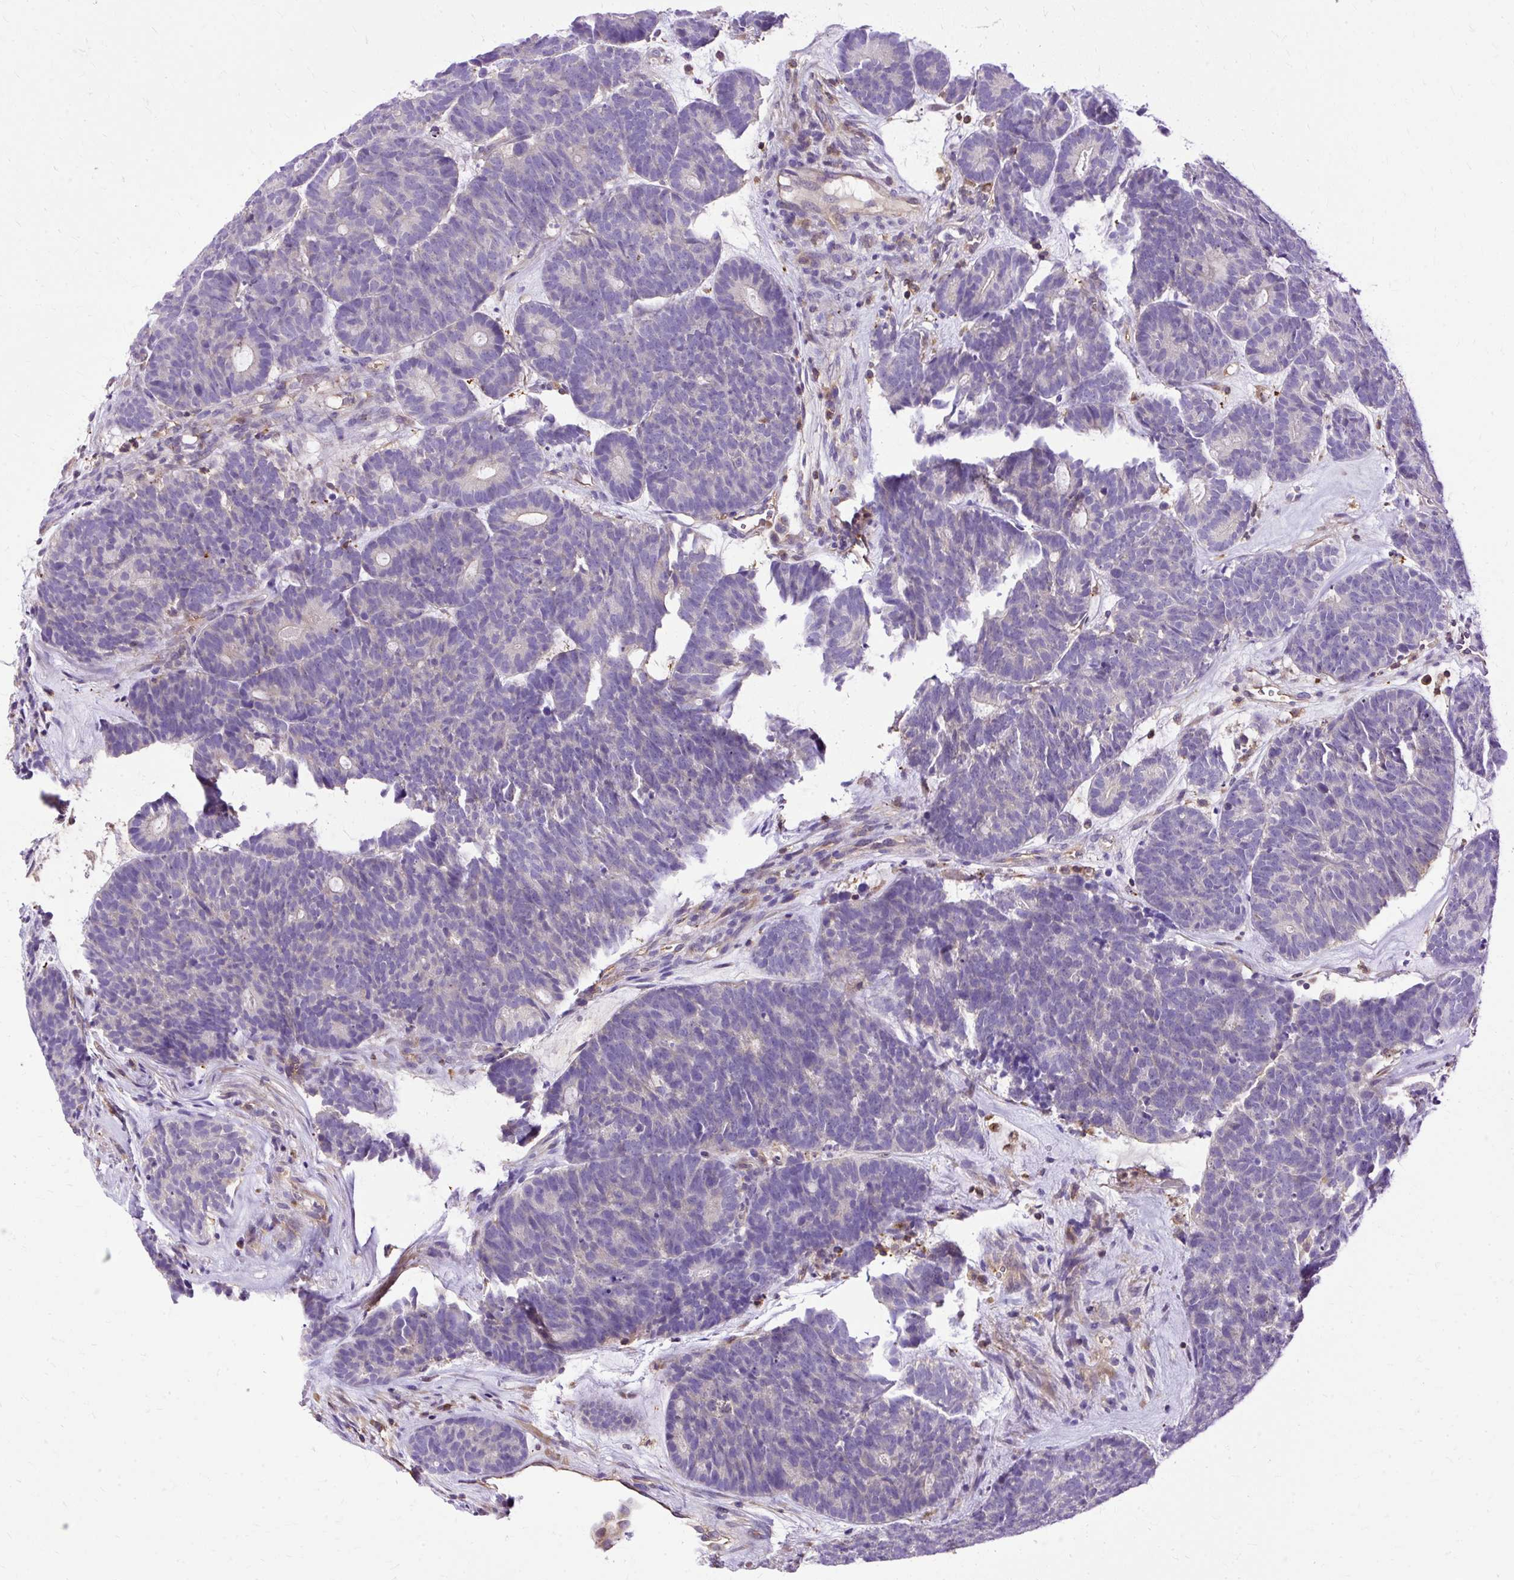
{"staining": {"intensity": "negative", "quantity": "none", "location": "none"}, "tissue": "head and neck cancer", "cell_type": "Tumor cells", "image_type": "cancer", "snomed": [{"axis": "morphology", "description": "Adenocarcinoma, NOS"}, {"axis": "topography", "description": "Head-Neck"}], "caption": "This is an immunohistochemistry (IHC) photomicrograph of human head and neck adenocarcinoma. There is no positivity in tumor cells.", "gene": "TWF2", "patient": {"sex": "female", "age": 81}}